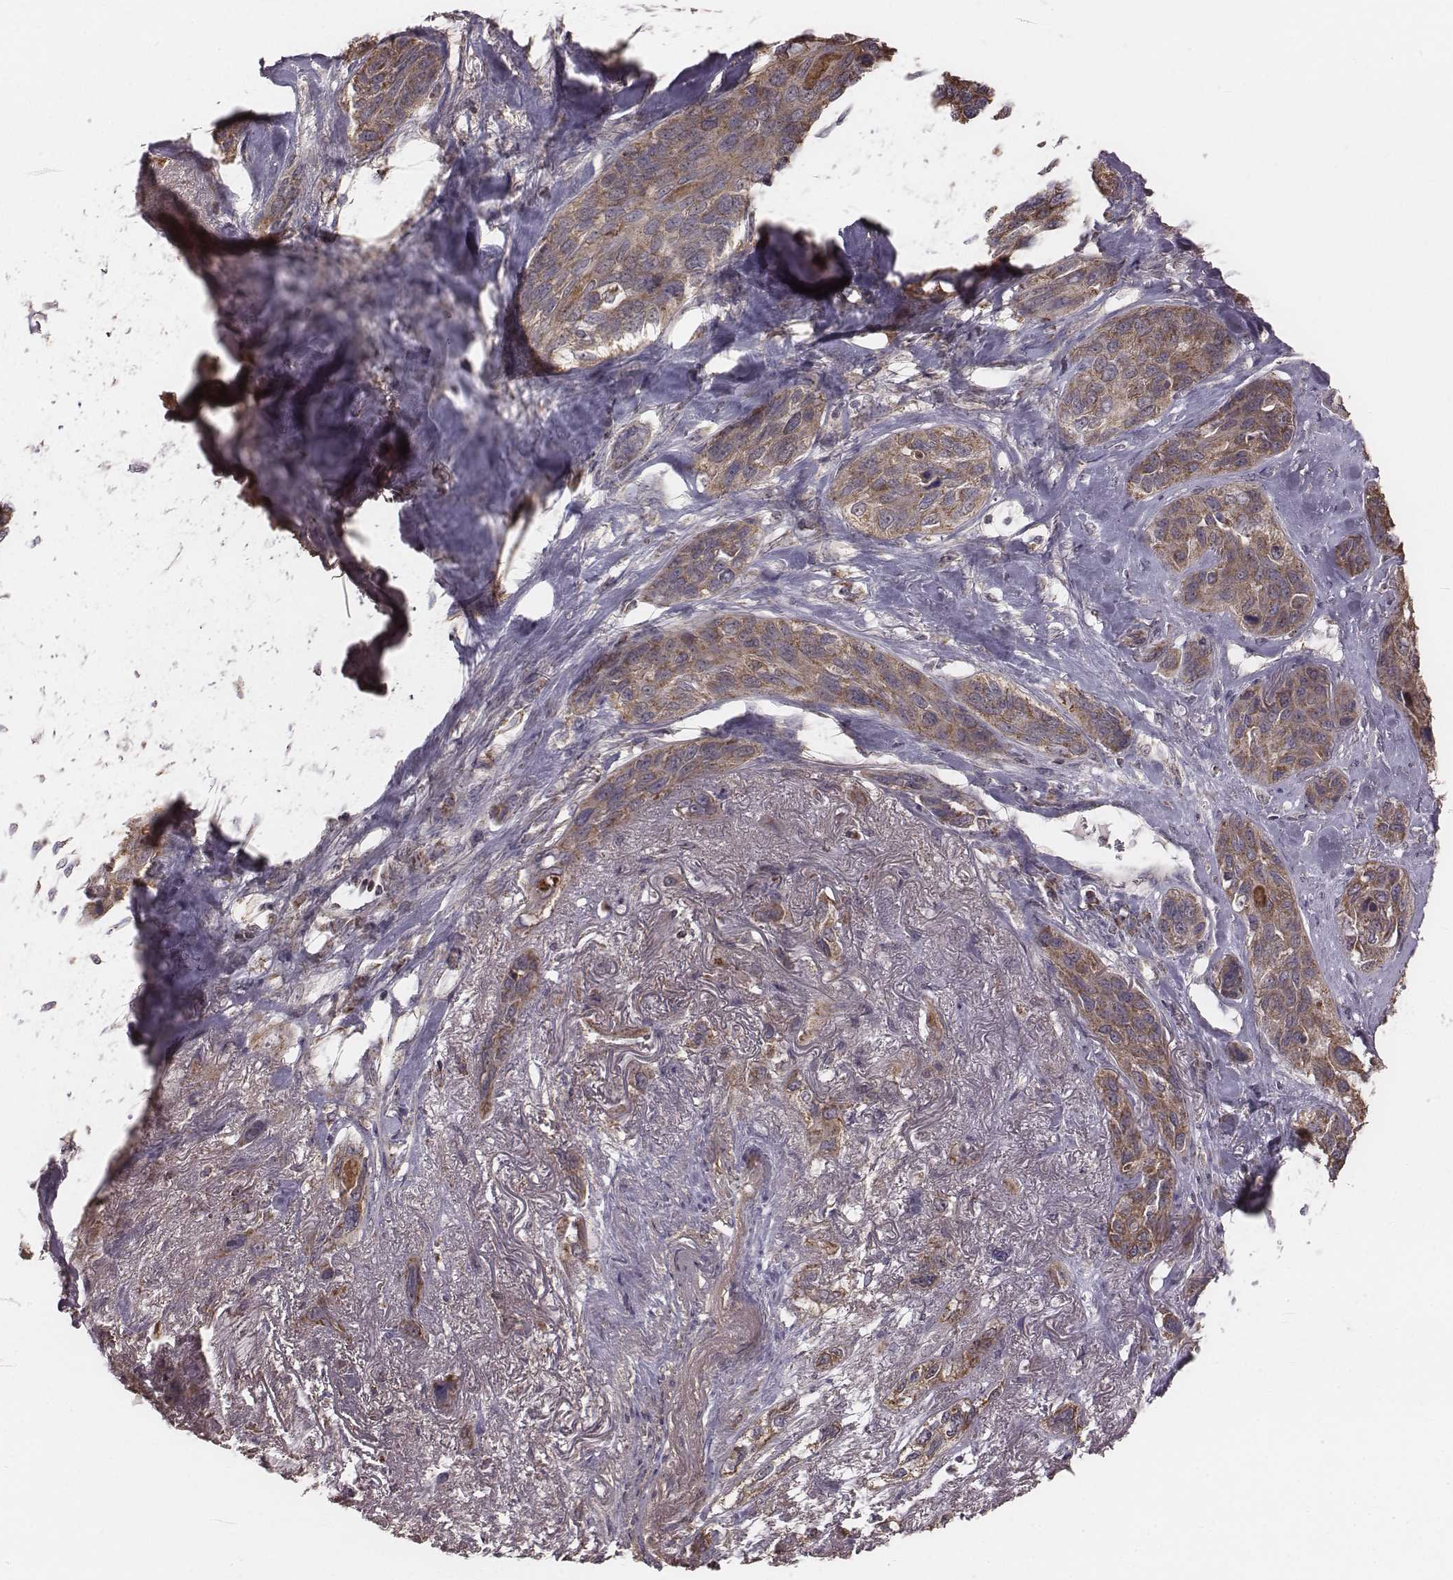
{"staining": {"intensity": "moderate", "quantity": ">75%", "location": "cytoplasmic/membranous"}, "tissue": "lung cancer", "cell_type": "Tumor cells", "image_type": "cancer", "snomed": [{"axis": "morphology", "description": "Squamous cell carcinoma, NOS"}, {"axis": "topography", "description": "Lung"}], "caption": "Lung cancer tissue exhibits moderate cytoplasmic/membranous staining in approximately >75% of tumor cells, visualized by immunohistochemistry.", "gene": "PDCD2L", "patient": {"sex": "female", "age": 70}}